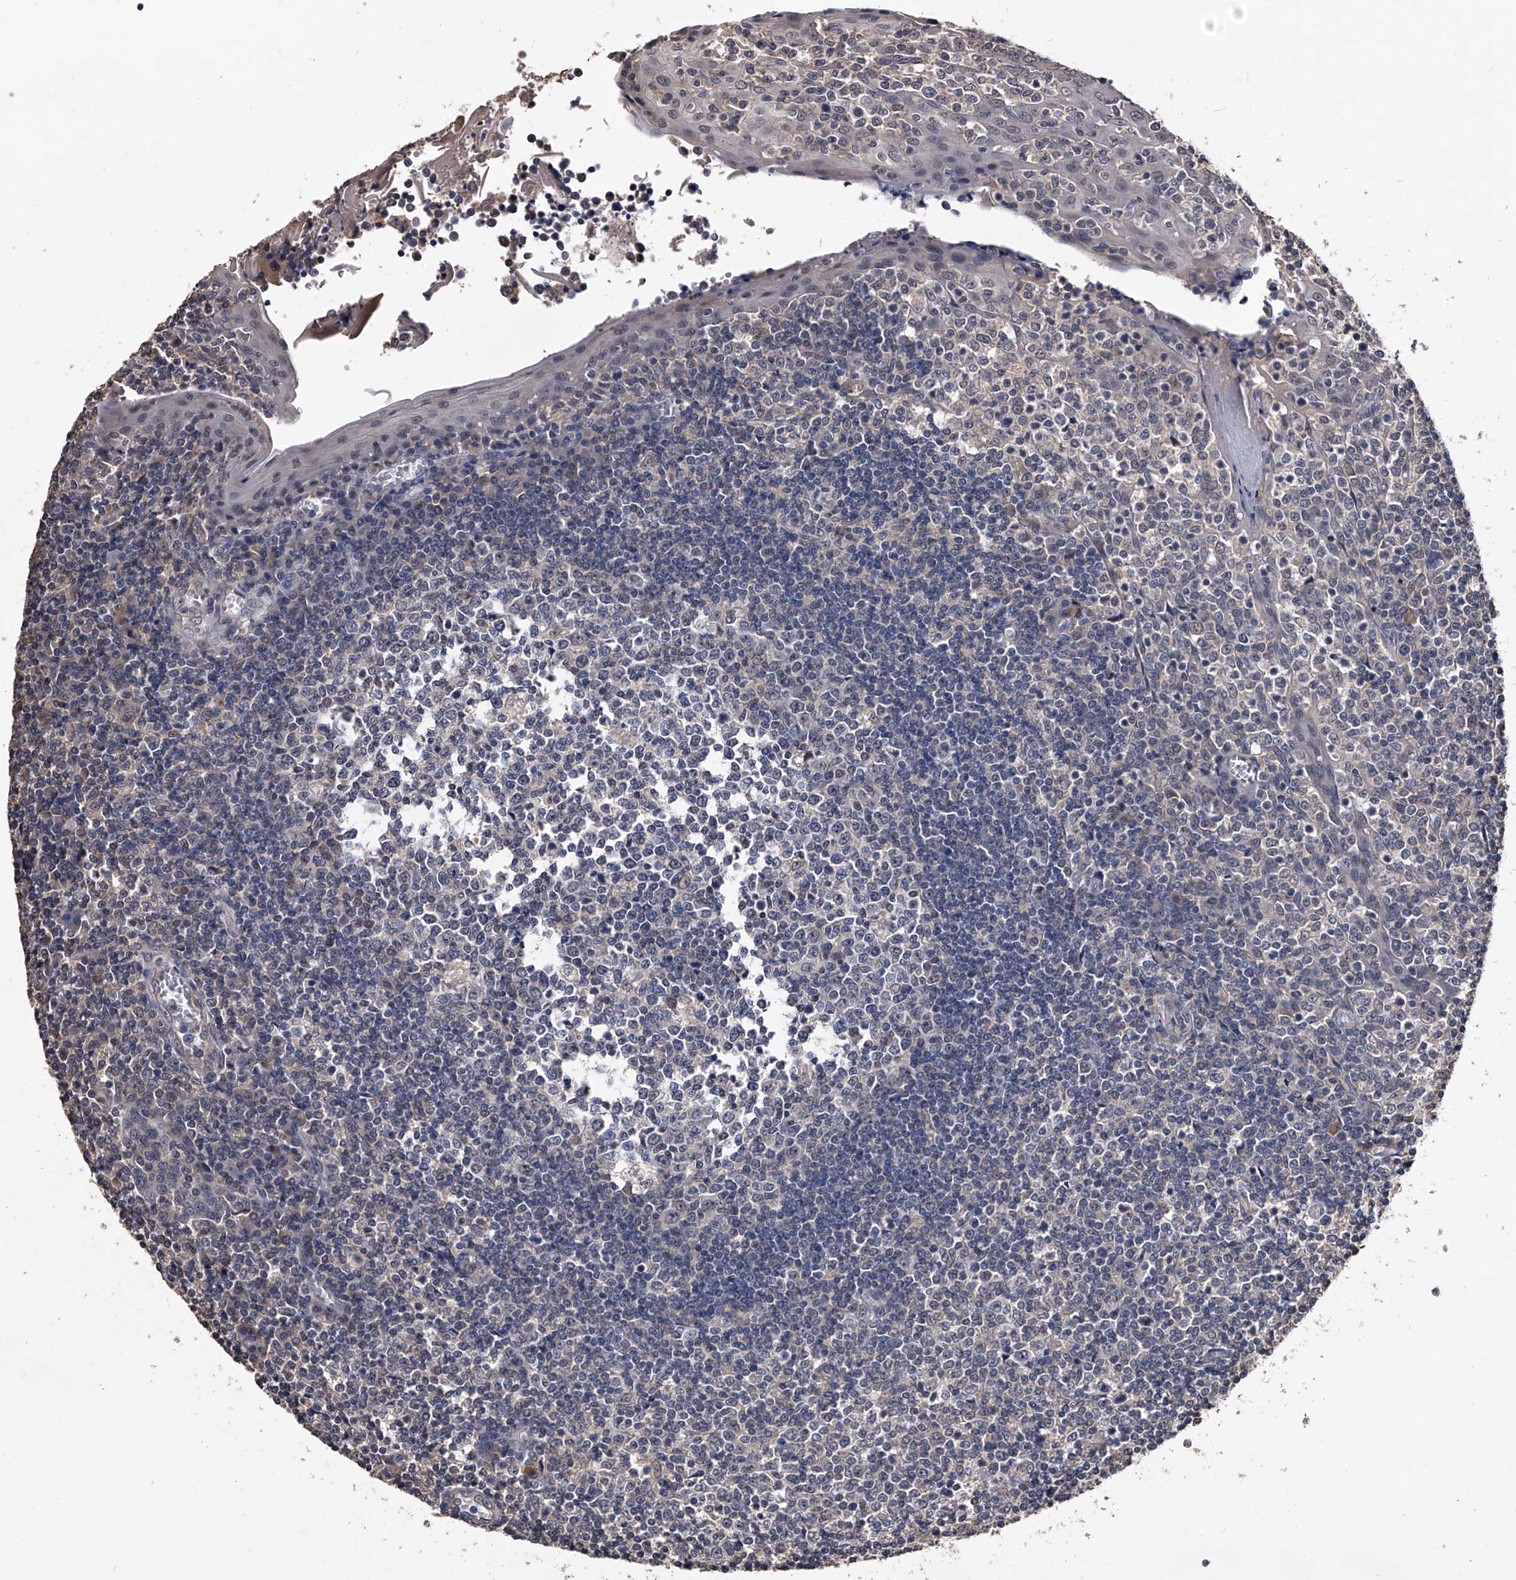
{"staining": {"intensity": "negative", "quantity": "none", "location": "none"}, "tissue": "tonsil", "cell_type": "Germinal center cells", "image_type": "normal", "snomed": [{"axis": "morphology", "description": "Normal tissue, NOS"}, {"axis": "topography", "description": "Tonsil"}], "caption": "Immunohistochemistry (IHC) of benign tonsil demonstrates no expression in germinal center cells.", "gene": "EFCAB7", "patient": {"sex": "female", "age": 19}}